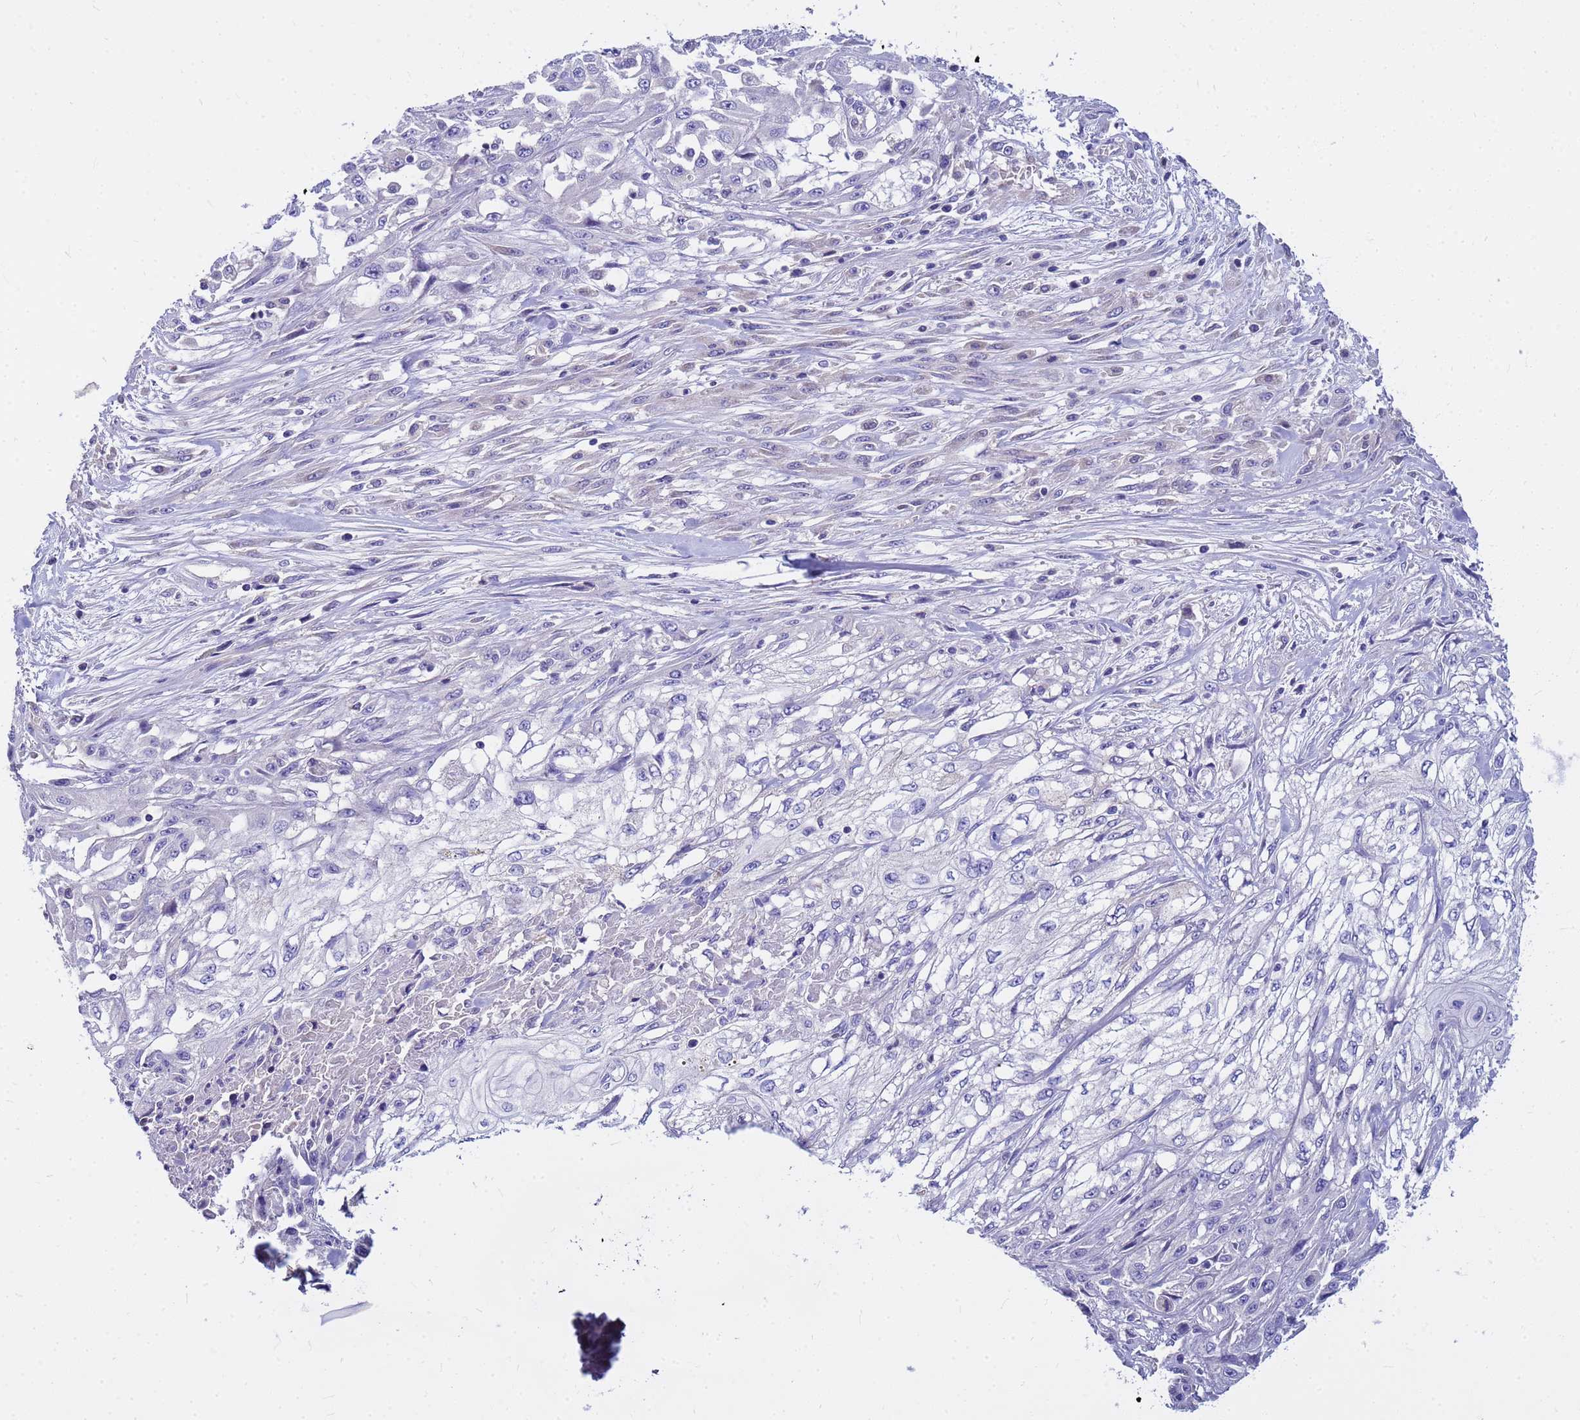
{"staining": {"intensity": "negative", "quantity": "none", "location": "none"}, "tissue": "skin cancer", "cell_type": "Tumor cells", "image_type": "cancer", "snomed": [{"axis": "morphology", "description": "Squamous cell carcinoma, NOS"}, {"axis": "morphology", "description": "Squamous cell carcinoma, metastatic, NOS"}, {"axis": "topography", "description": "Skin"}, {"axis": "topography", "description": "Lymph node"}], "caption": "Metastatic squamous cell carcinoma (skin) was stained to show a protein in brown. There is no significant positivity in tumor cells. (DAB immunohistochemistry (IHC) visualized using brightfield microscopy, high magnification).", "gene": "DPRX", "patient": {"sex": "male", "age": 75}}